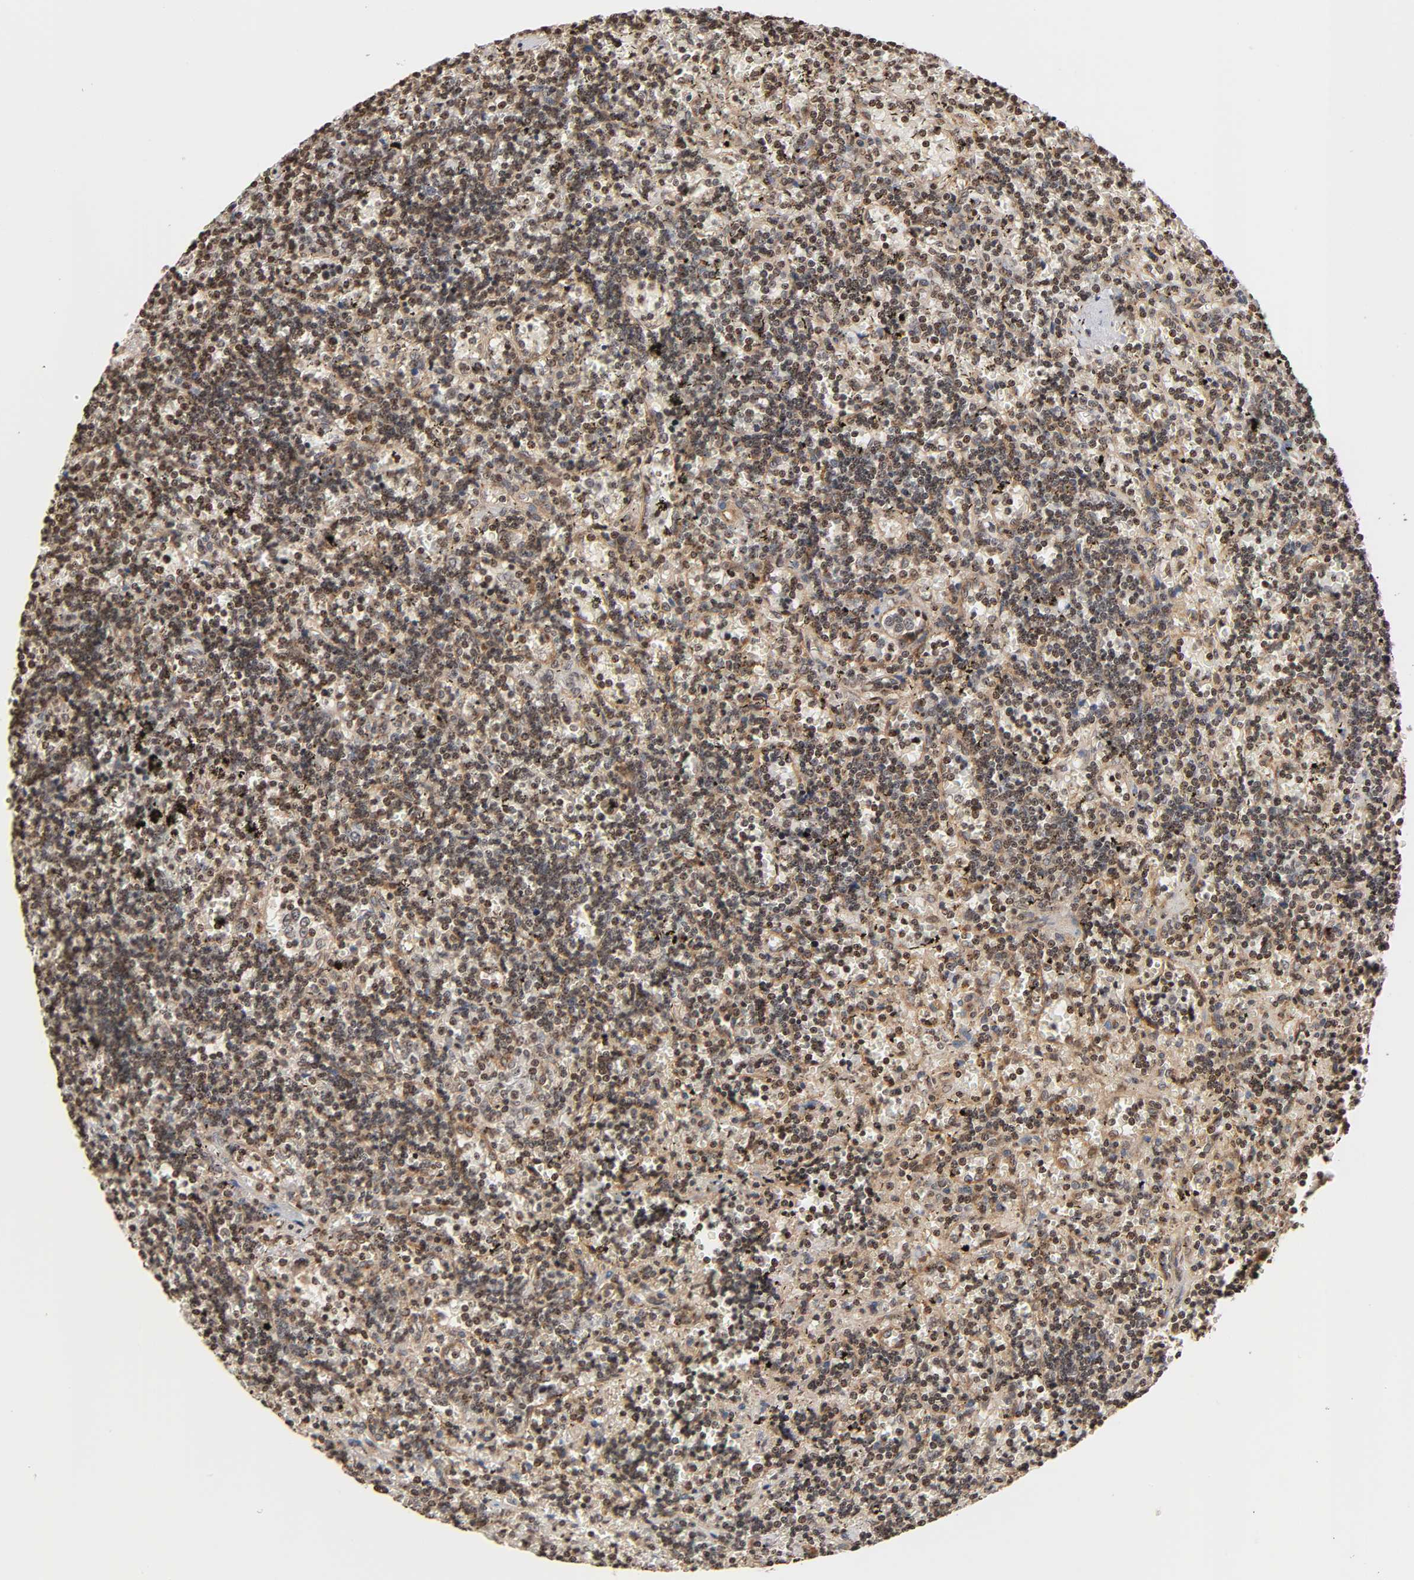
{"staining": {"intensity": "weak", "quantity": "25%-75%", "location": "cytoplasmic/membranous"}, "tissue": "lymphoma", "cell_type": "Tumor cells", "image_type": "cancer", "snomed": [{"axis": "morphology", "description": "Malignant lymphoma, non-Hodgkin's type, Low grade"}, {"axis": "topography", "description": "Spleen"}], "caption": "A brown stain highlights weak cytoplasmic/membranous staining of a protein in low-grade malignant lymphoma, non-Hodgkin's type tumor cells.", "gene": "ITGAV", "patient": {"sex": "male", "age": 60}}